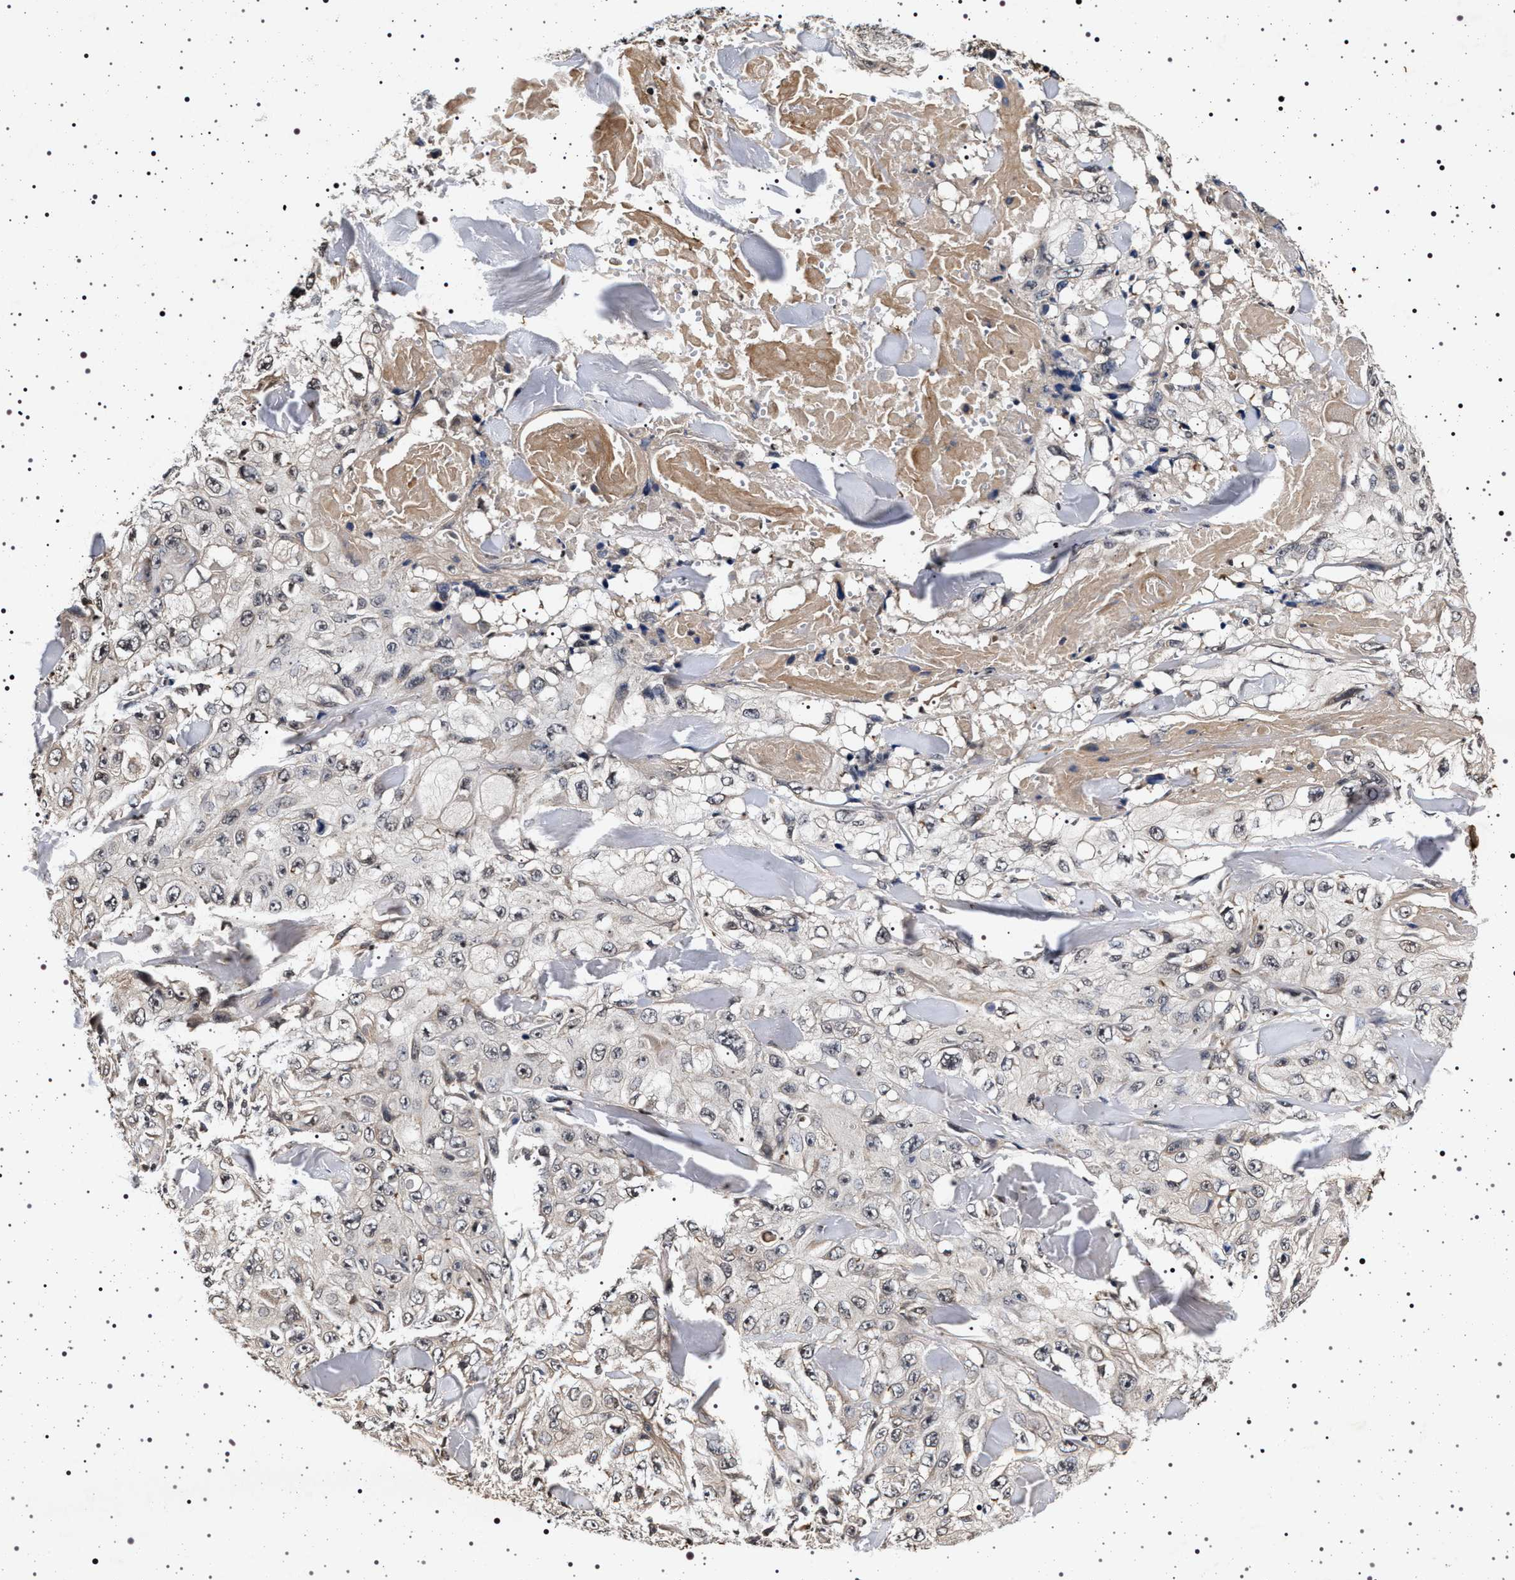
{"staining": {"intensity": "negative", "quantity": "none", "location": "none"}, "tissue": "skin cancer", "cell_type": "Tumor cells", "image_type": "cancer", "snomed": [{"axis": "morphology", "description": "Squamous cell carcinoma, NOS"}, {"axis": "topography", "description": "Skin"}], "caption": "The immunohistochemistry image has no significant positivity in tumor cells of skin squamous cell carcinoma tissue.", "gene": "CDKN1B", "patient": {"sex": "male", "age": 86}}